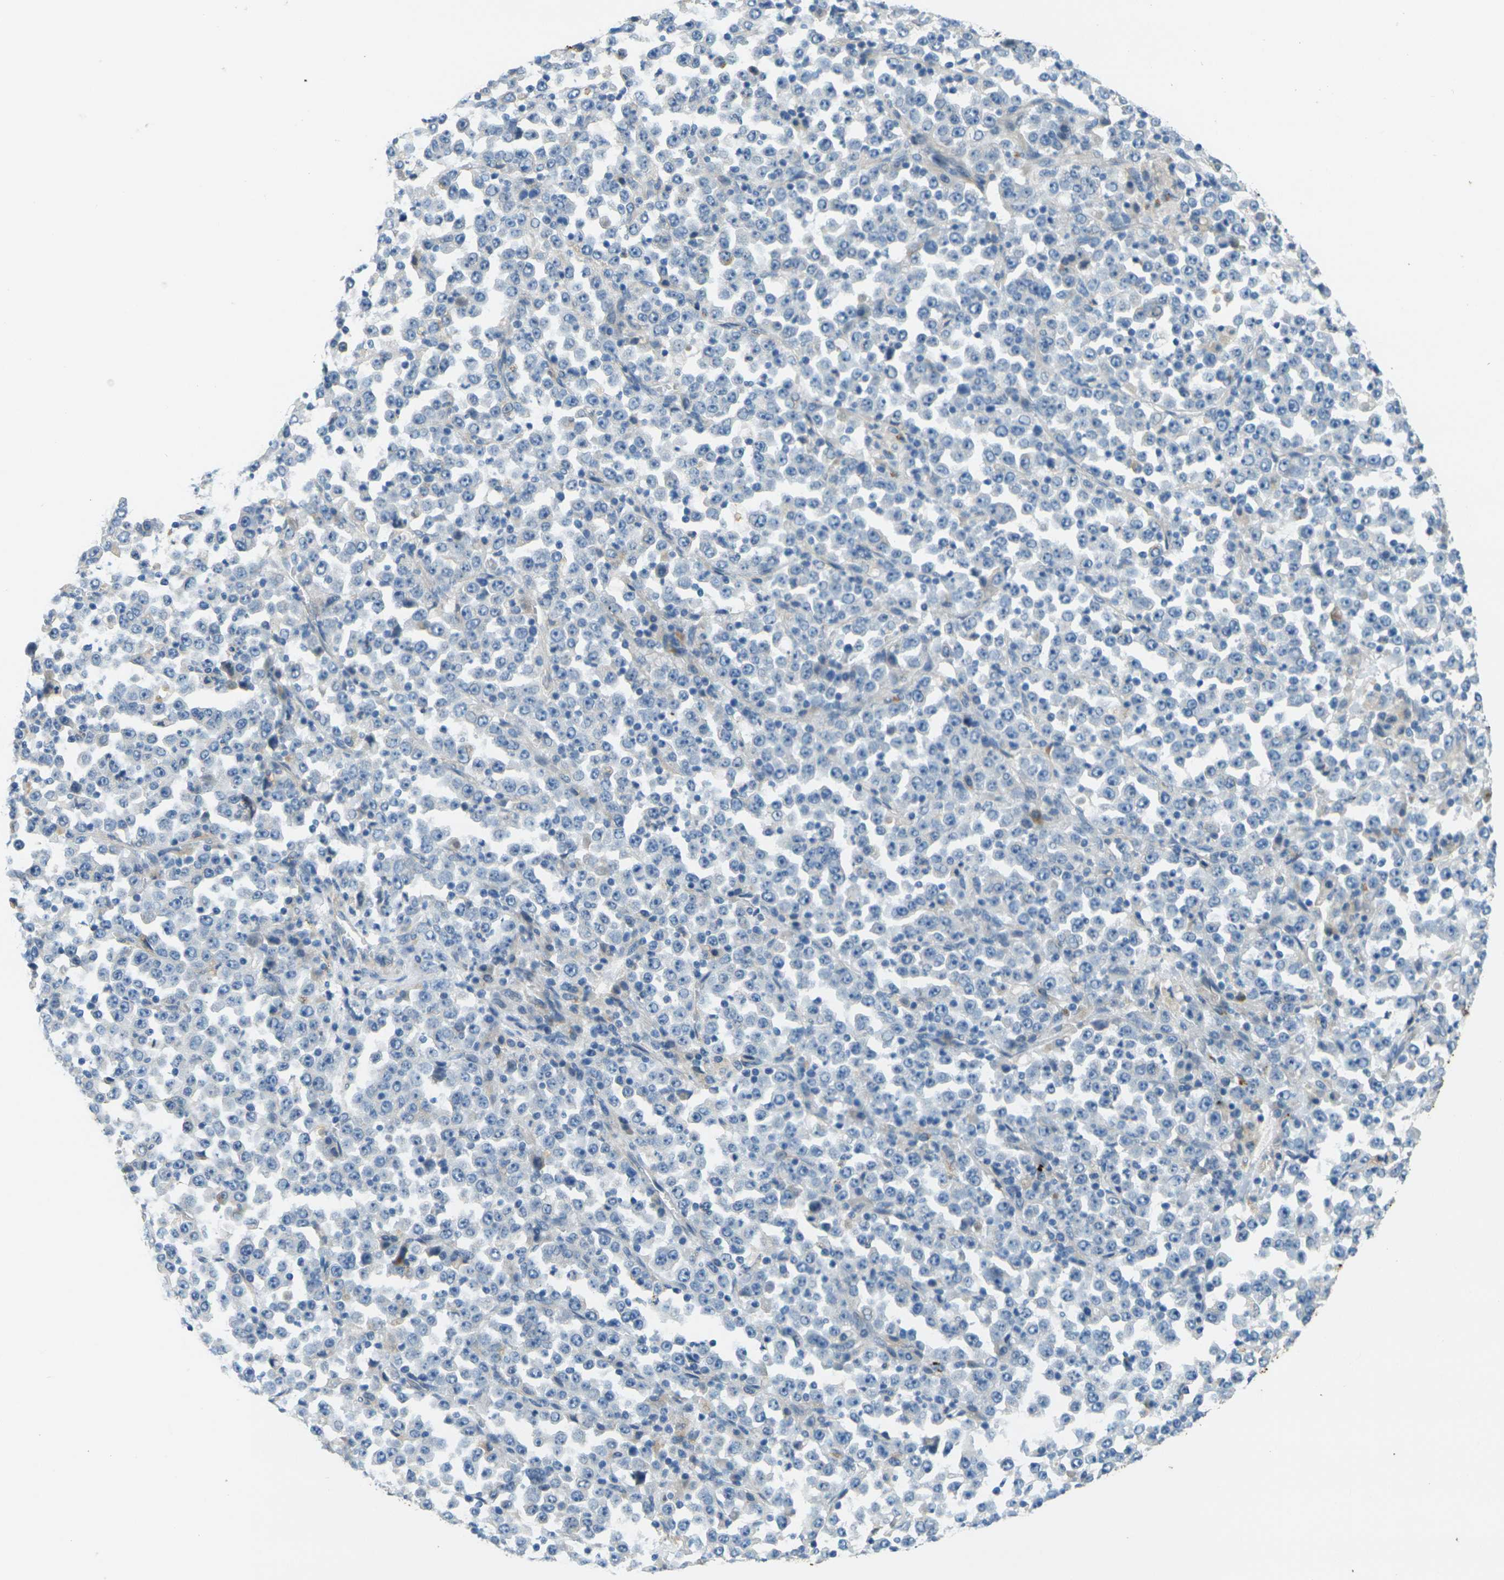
{"staining": {"intensity": "negative", "quantity": "none", "location": "none"}, "tissue": "stomach cancer", "cell_type": "Tumor cells", "image_type": "cancer", "snomed": [{"axis": "morphology", "description": "Normal tissue, NOS"}, {"axis": "morphology", "description": "Adenocarcinoma, NOS"}, {"axis": "topography", "description": "Stomach, upper"}, {"axis": "topography", "description": "Stomach"}], "caption": "A high-resolution image shows IHC staining of stomach cancer, which demonstrates no significant expression in tumor cells. The staining is performed using DAB (3,3'-diaminobenzidine) brown chromogen with nuclei counter-stained in using hematoxylin.", "gene": "CYP2C8", "patient": {"sex": "male", "age": 59}}